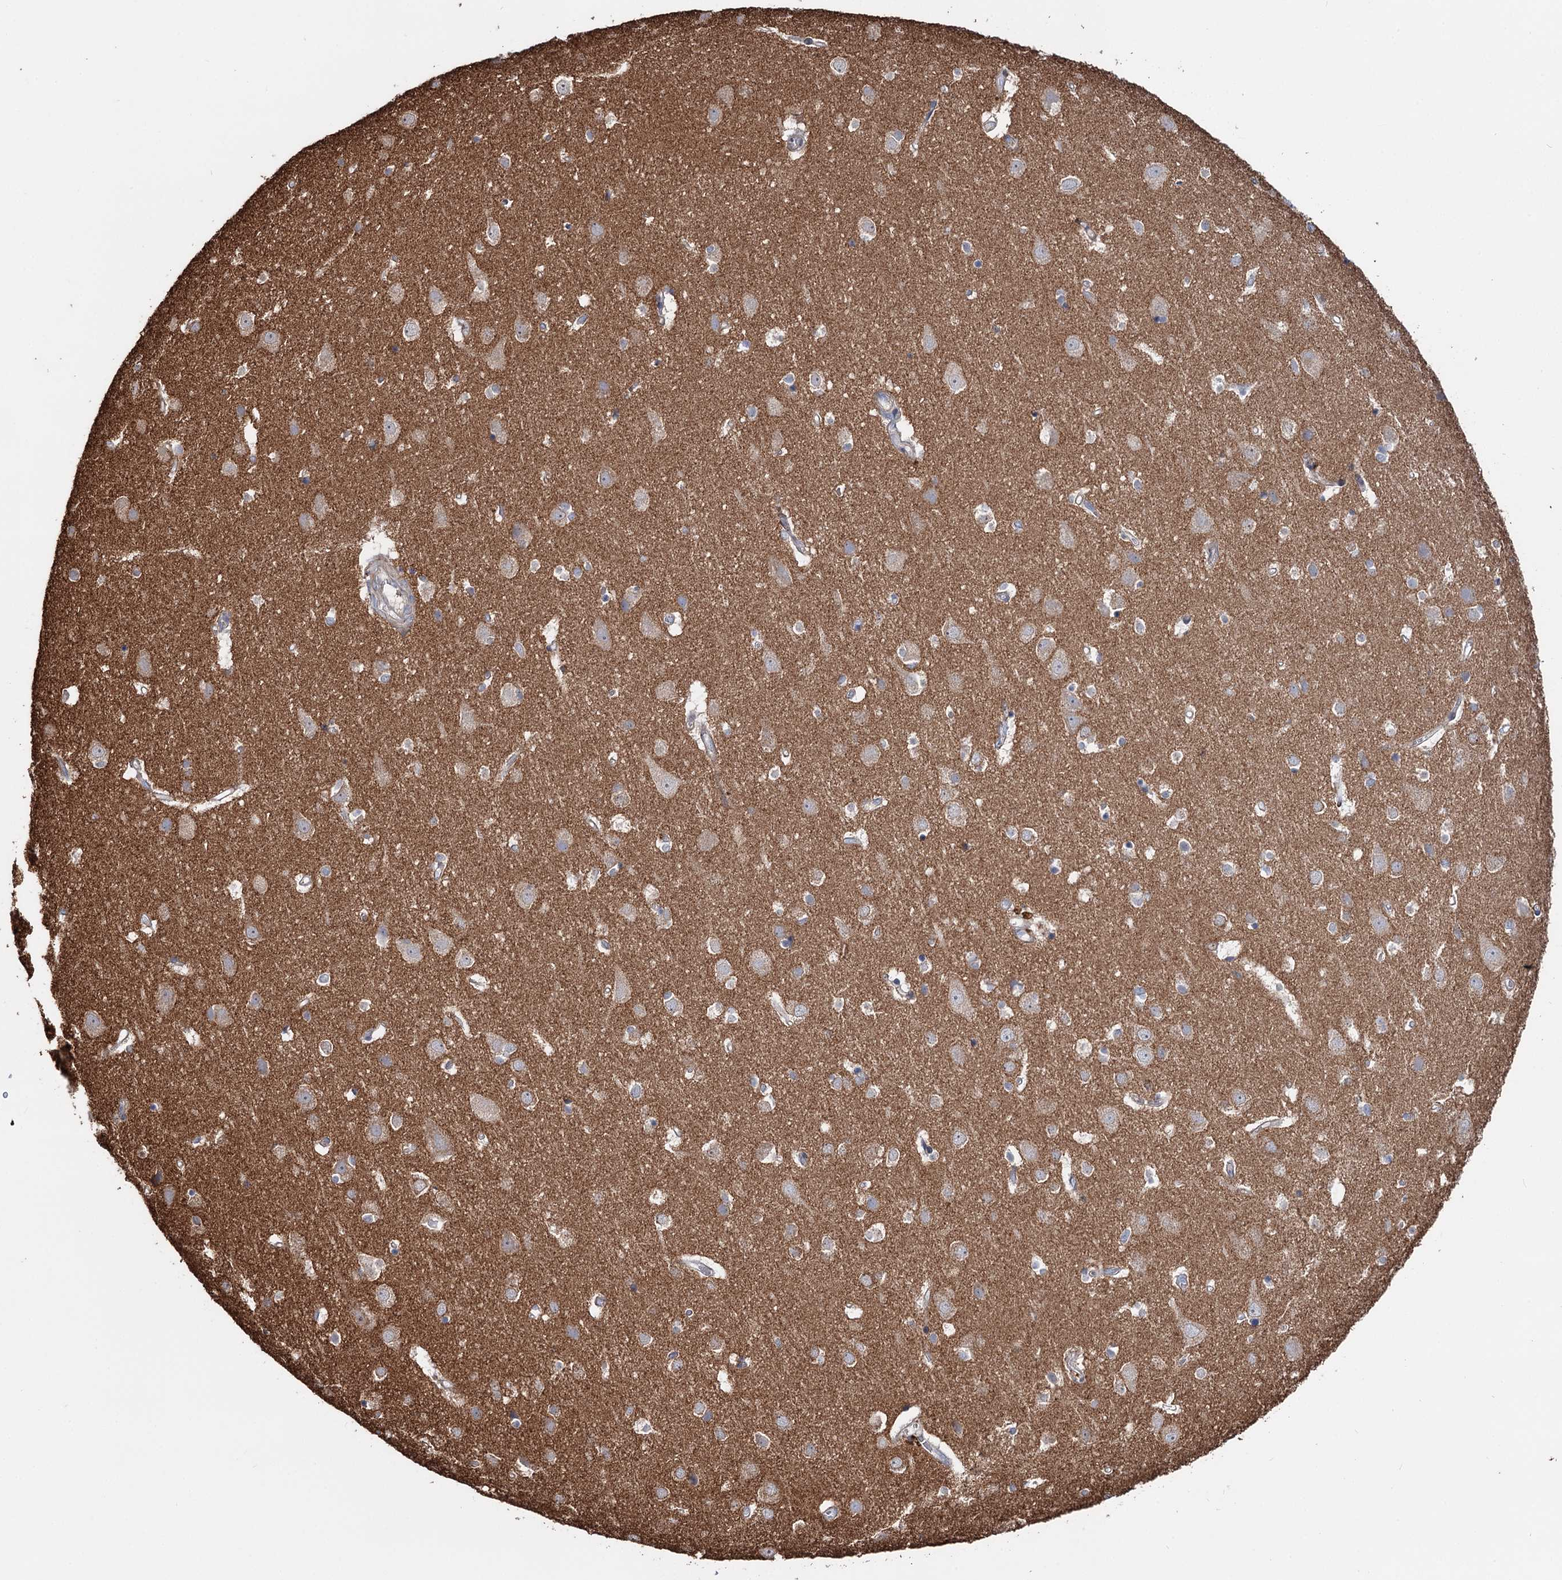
{"staining": {"intensity": "weak", "quantity": "<25%", "location": "cytoplasmic/membranous"}, "tissue": "cerebral cortex", "cell_type": "Endothelial cells", "image_type": "normal", "snomed": [{"axis": "morphology", "description": "Normal tissue, NOS"}, {"axis": "topography", "description": "Cerebral cortex"}], "caption": "High power microscopy micrograph of an IHC image of normal cerebral cortex, revealing no significant positivity in endothelial cells. (DAB (3,3'-diaminobenzidine) IHC with hematoxylin counter stain).", "gene": "PTDSS2", "patient": {"sex": "male", "age": 54}}